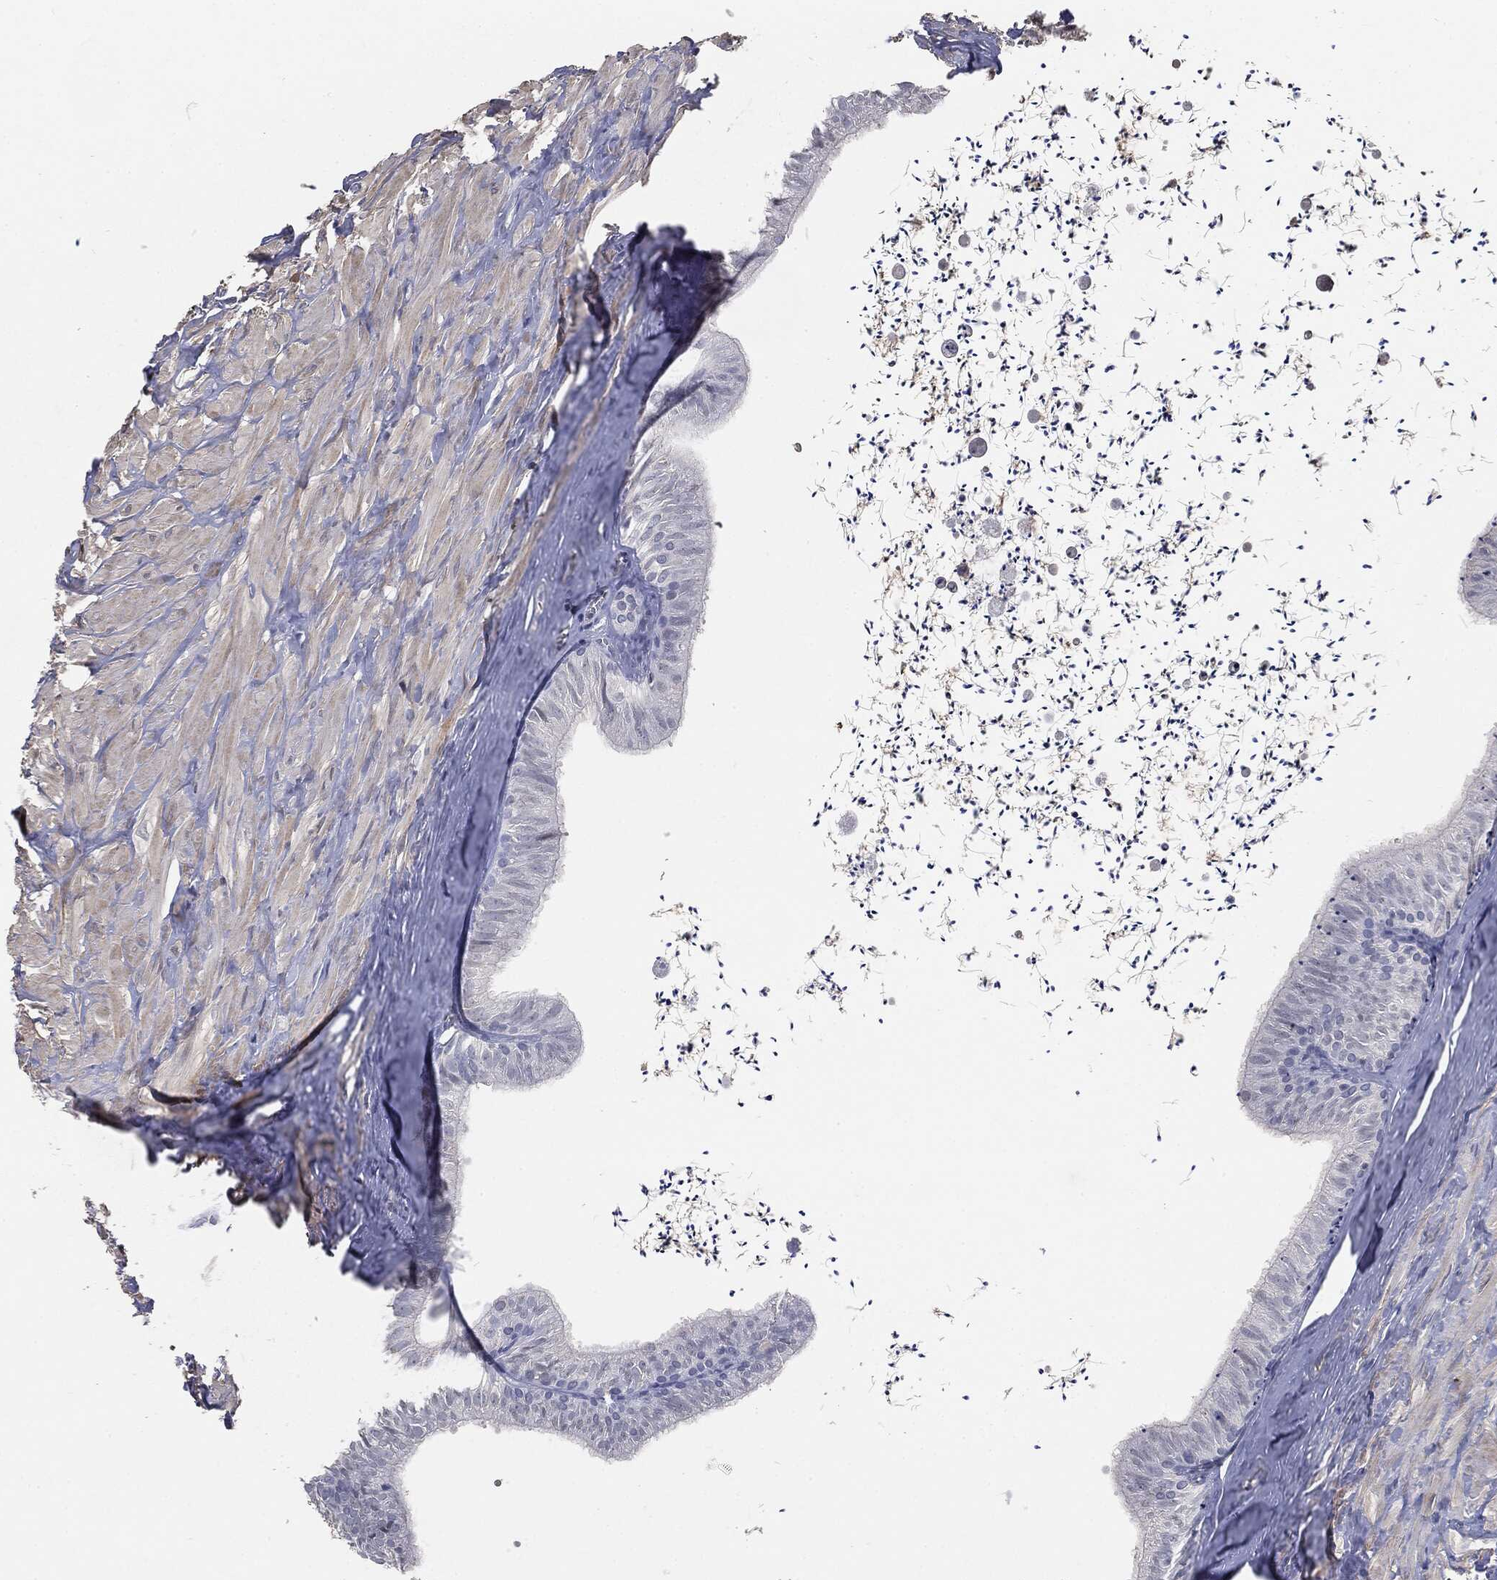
{"staining": {"intensity": "negative", "quantity": "none", "location": "none"}, "tissue": "epididymis", "cell_type": "Glandular cells", "image_type": "normal", "snomed": [{"axis": "morphology", "description": "Normal tissue, NOS"}, {"axis": "topography", "description": "Epididymis"}], "caption": "High magnification brightfield microscopy of normal epididymis stained with DAB (3,3'-diaminobenzidine) (brown) and counterstained with hematoxylin (blue): glandular cells show no significant expression. Brightfield microscopy of immunohistochemistry stained with DAB (brown) and hematoxylin (blue), captured at high magnification.", "gene": "SLC2A2", "patient": {"sex": "male", "age": 32}}